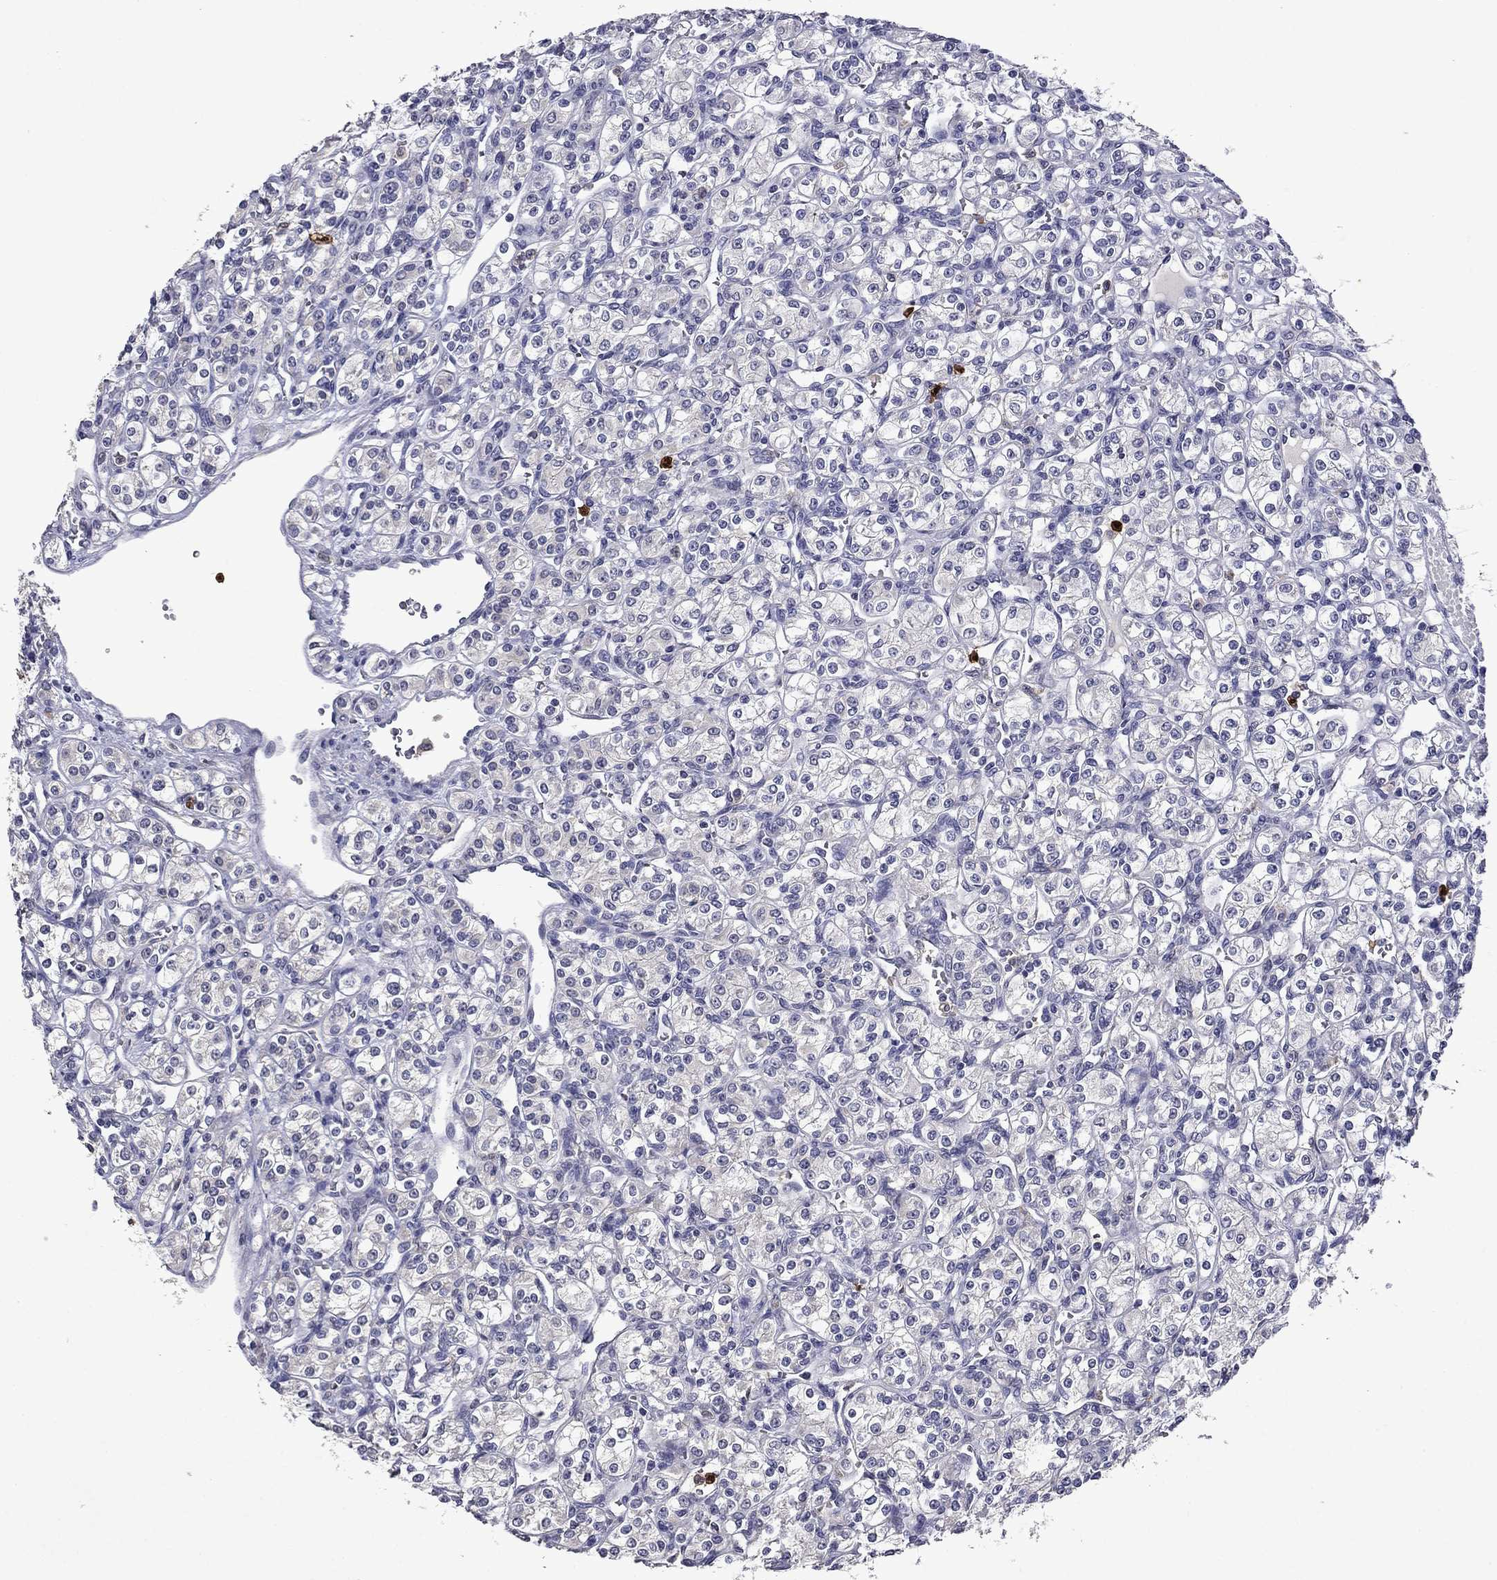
{"staining": {"intensity": "negative", "quantity": "none", "location": "none"}, "tissue": "renal cancer", "cell_type": "Tumor cells", "image_type": "cancer", "snomed": [{"axis": "morphology", "description": "Adenocarcinoma, NOS"}, {"axis": "topography", "description": "Kidney"}], "caption": "Immunohistochemistry of human renal adenocarcinoma reveals no staining in tumor cells. (Stains: DAB (3,3'-diaminobenzidine) IHC with hematoxylin counter stain, Microscopy: brightfield microscopy at high magnification).", "gene": "IRF5", "patient": {"sex": "male", "age": 77}}